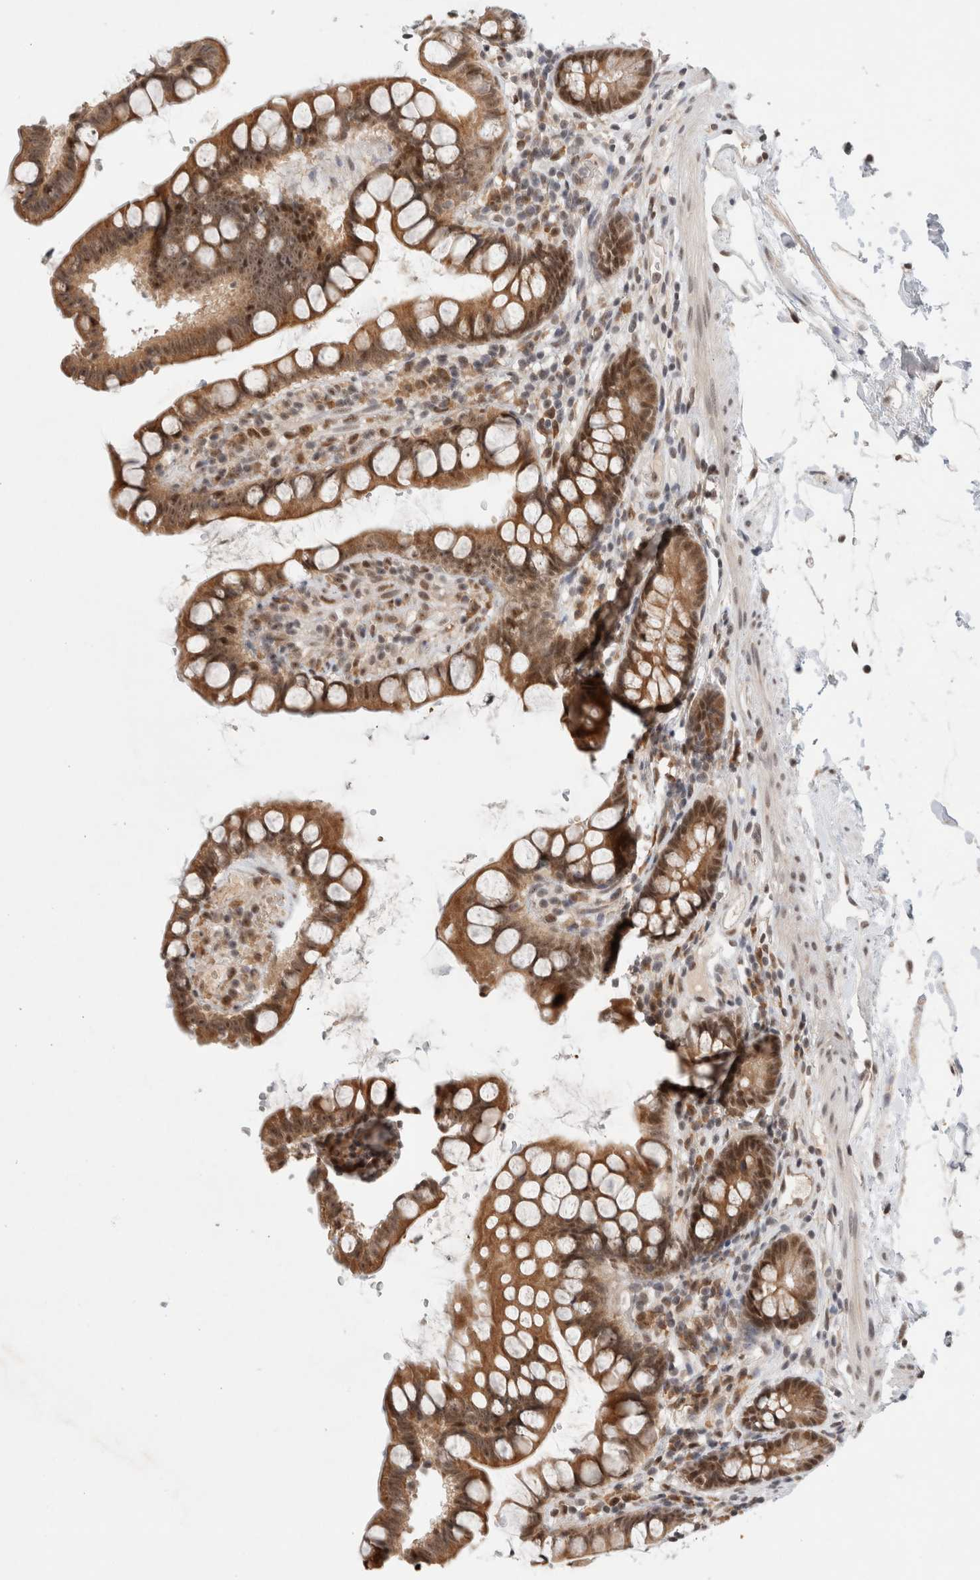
{"staining": {"intensity": "moderate", "quantity": ">75%", "location": "cytoplasmic/membranous,nuclear"}, "tissue": "small intestine", "cell_type": "Glandular cells", "image_type": "normal", "snomed": [{"axis": "morphology", "description": "Normal tissue, NOS"}, {"axis": "topography", "description": "Smooth muscle"}, {"axis": "topography", "description": "Small intestine"}], "caption": "DAB immunohistochemical staining of benign small intestine displays moderate cytoplasmic/membranous,nuclear protein expression in about >75% of glandular cells.", "gene": "NCAPG2", "patient": {"sex": "female", "age": 84}}